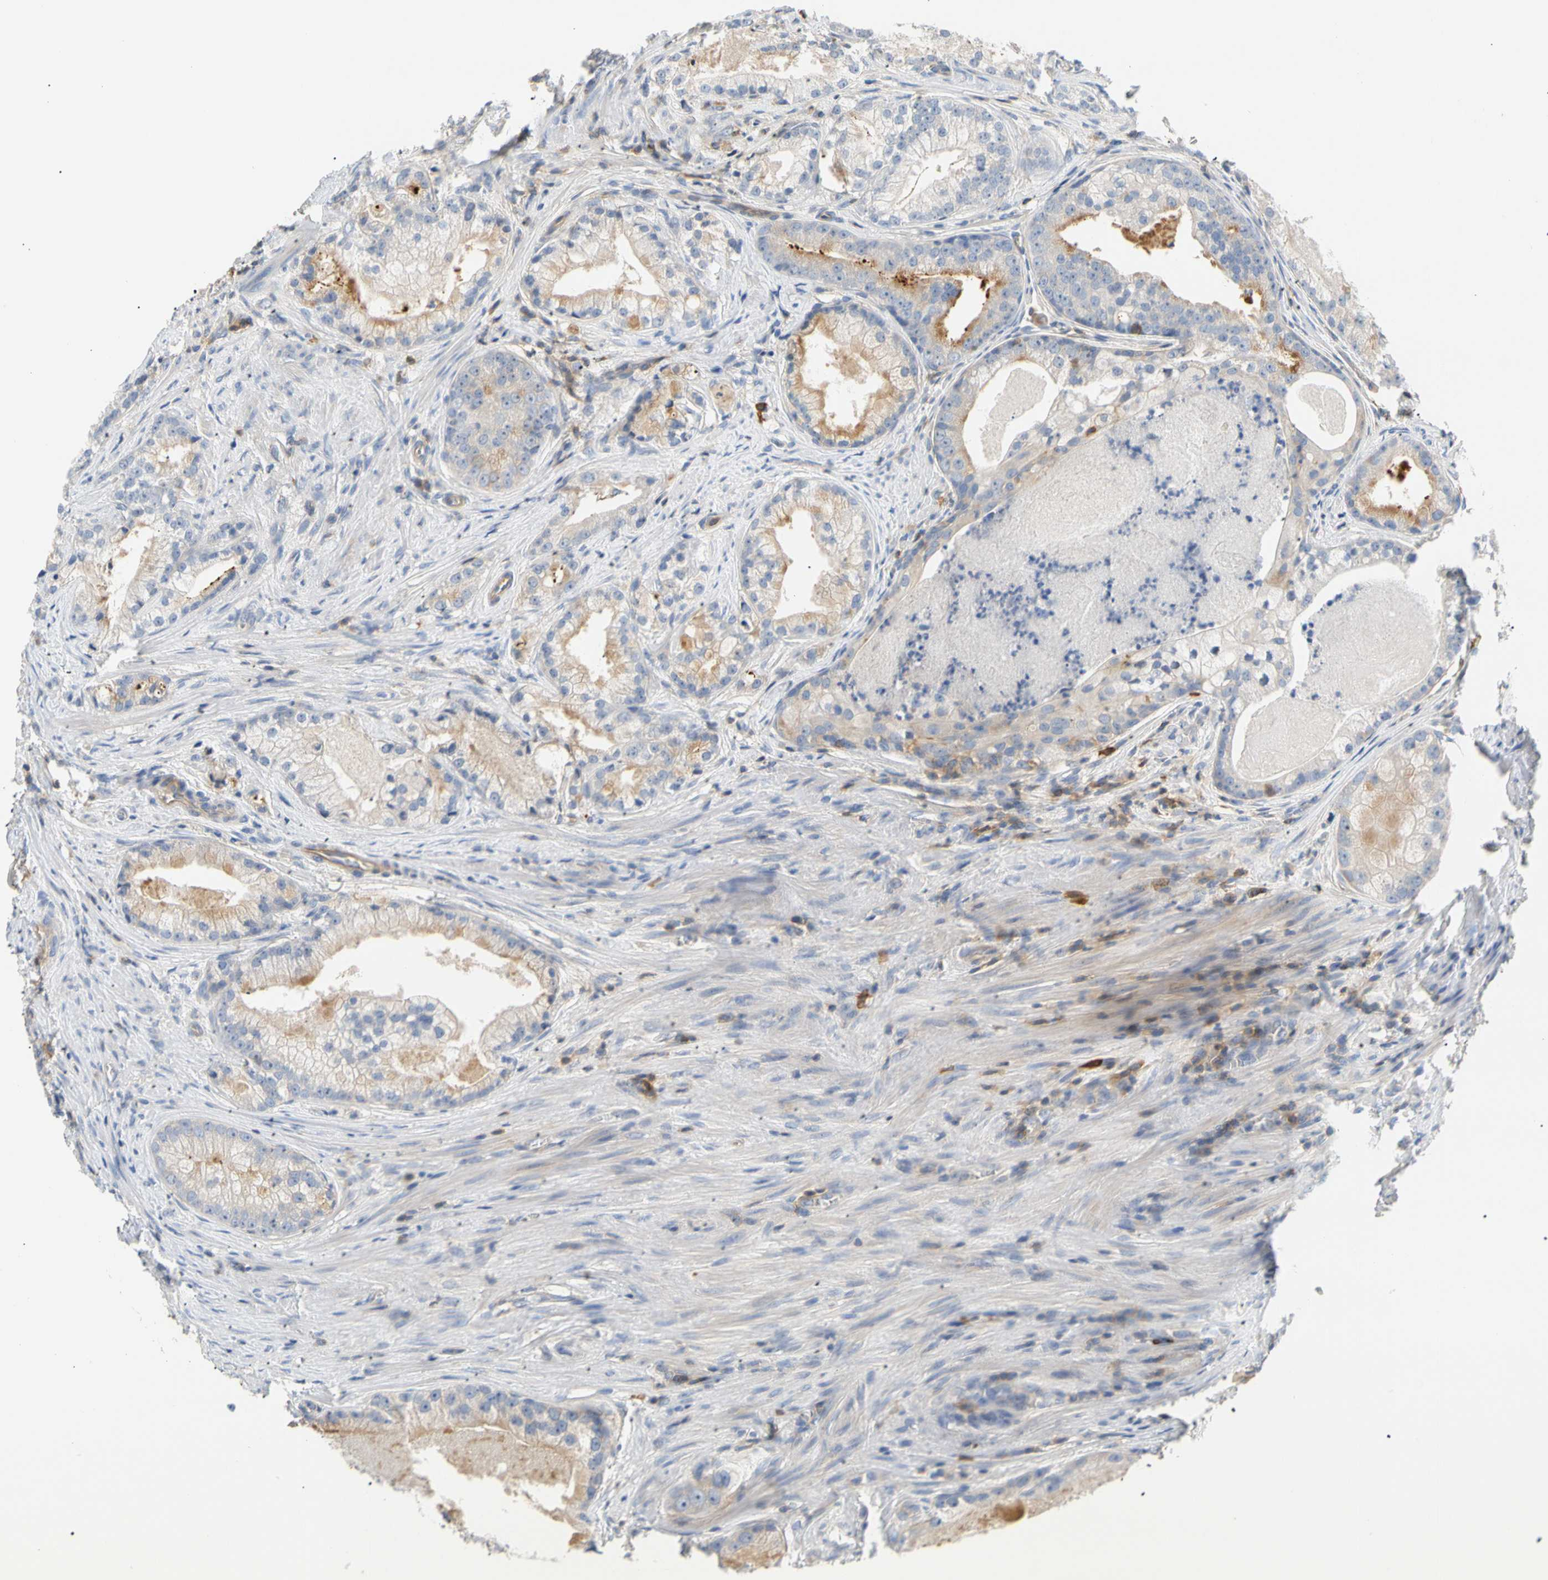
{"staining": {"intensity": "negative", "quantity": "none", "location": "none"}, "tissue": "prostate cancer", "cell_type": "Tumor cells", "image_type": "cancer", "snomed": [{"axis": "morphology", "description": "Adenocarcinoma, Low grade"}, {"axis": "topography", "description": "Prostate"}], "caption": "Tumor cells are negative for brown protein staining in prostate cancer. Nuclei are stained in blue.", "gene": "TNFRSF18", "patient": {"sex": "male", "age": 59}}